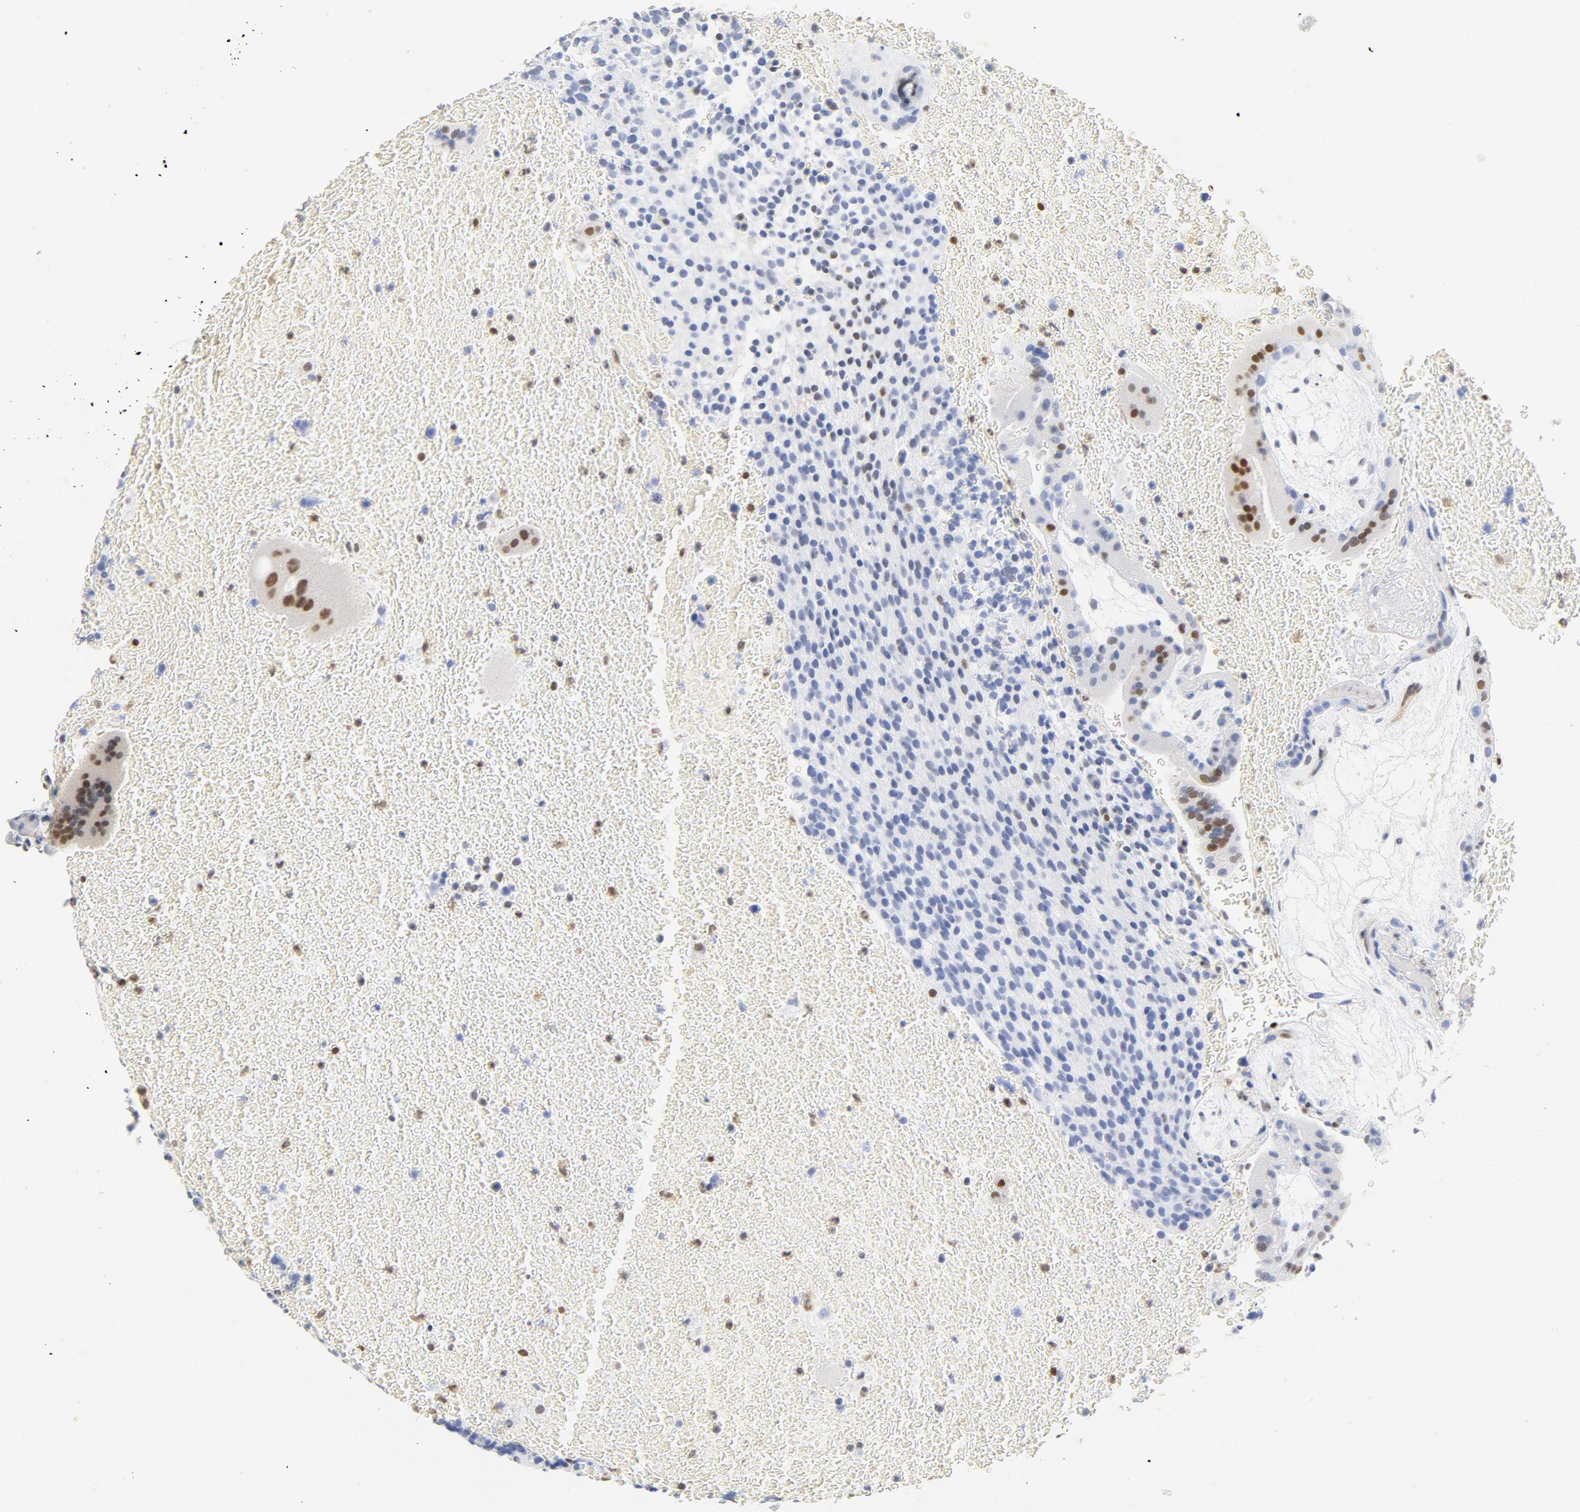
{"staining": {"intensity": "moderate", "quantity": "25%-75%", "location": "nuclear"}, "tissue": "placenta", "cell_type": "Decidual cells", "image_type": "normal", "snomed": [{"axis": "morphology", "description": "Normal tissue, NOS"}, {"axis": "topography", "description": "Placenta"}], "caption": "Placenta stained for a protein (brown) exhibits moderate nuclear positive staining in about 25%-75% of decidual cells.", "gene": "CDKN1B", "patient": {"sex": "female", "age": 19}}